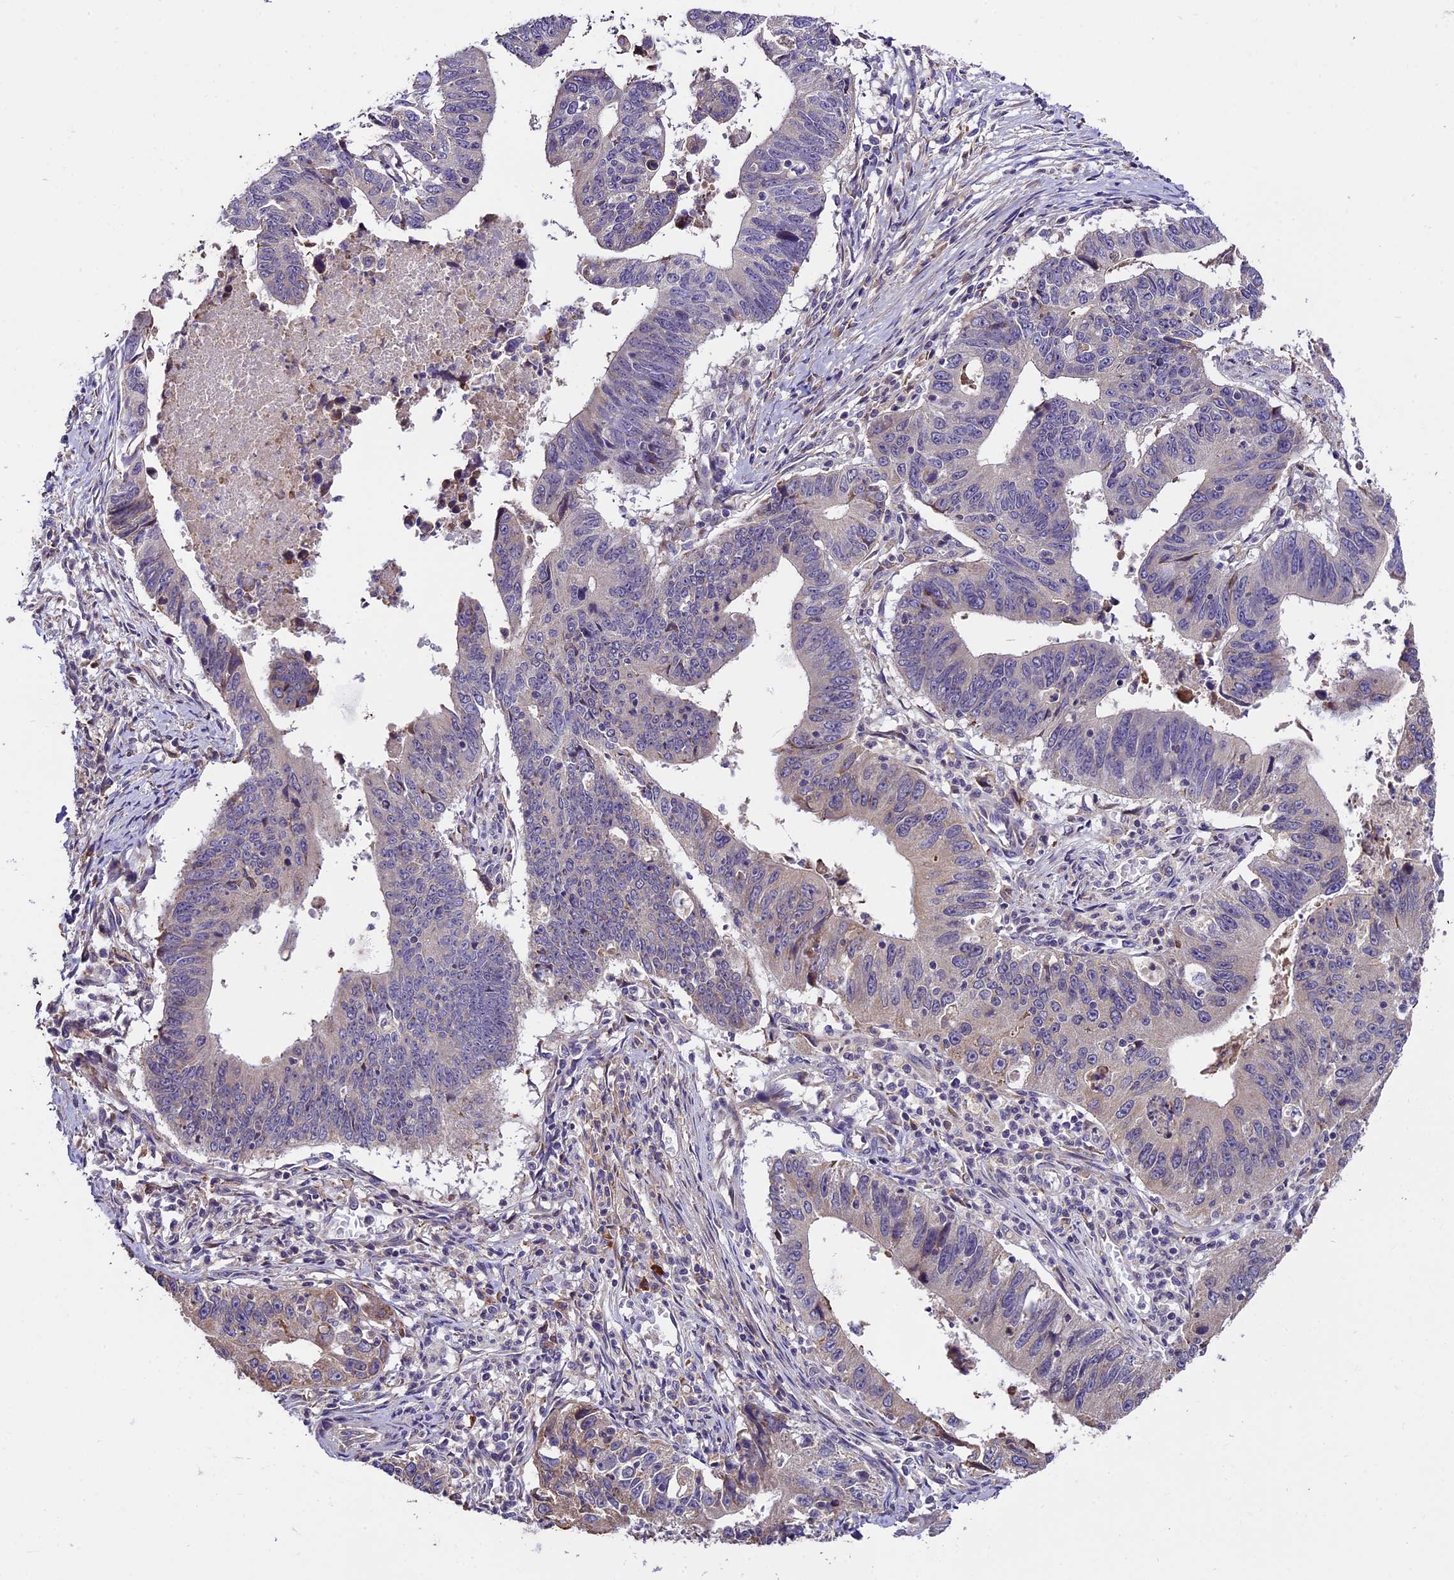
{"staining": {"intensity": "weak", "quantity": "<25%", "location": "cytoplasmic/membranous"}, "tissue": "stomach cancer", "cell_type": "Tumor cells", "image_type": "cancer", "snomed": [{"axis": "morphology", "description": "Adenocarcinoma, NOS"}, {"axis": "topography", "description": "Stomach"}], "caption": "There is no significant staining in tumor cells of stomach cancer (adenocarcinoma).", "gene": "ABCC10", "patient": {"sex": "male", "age": 59}}